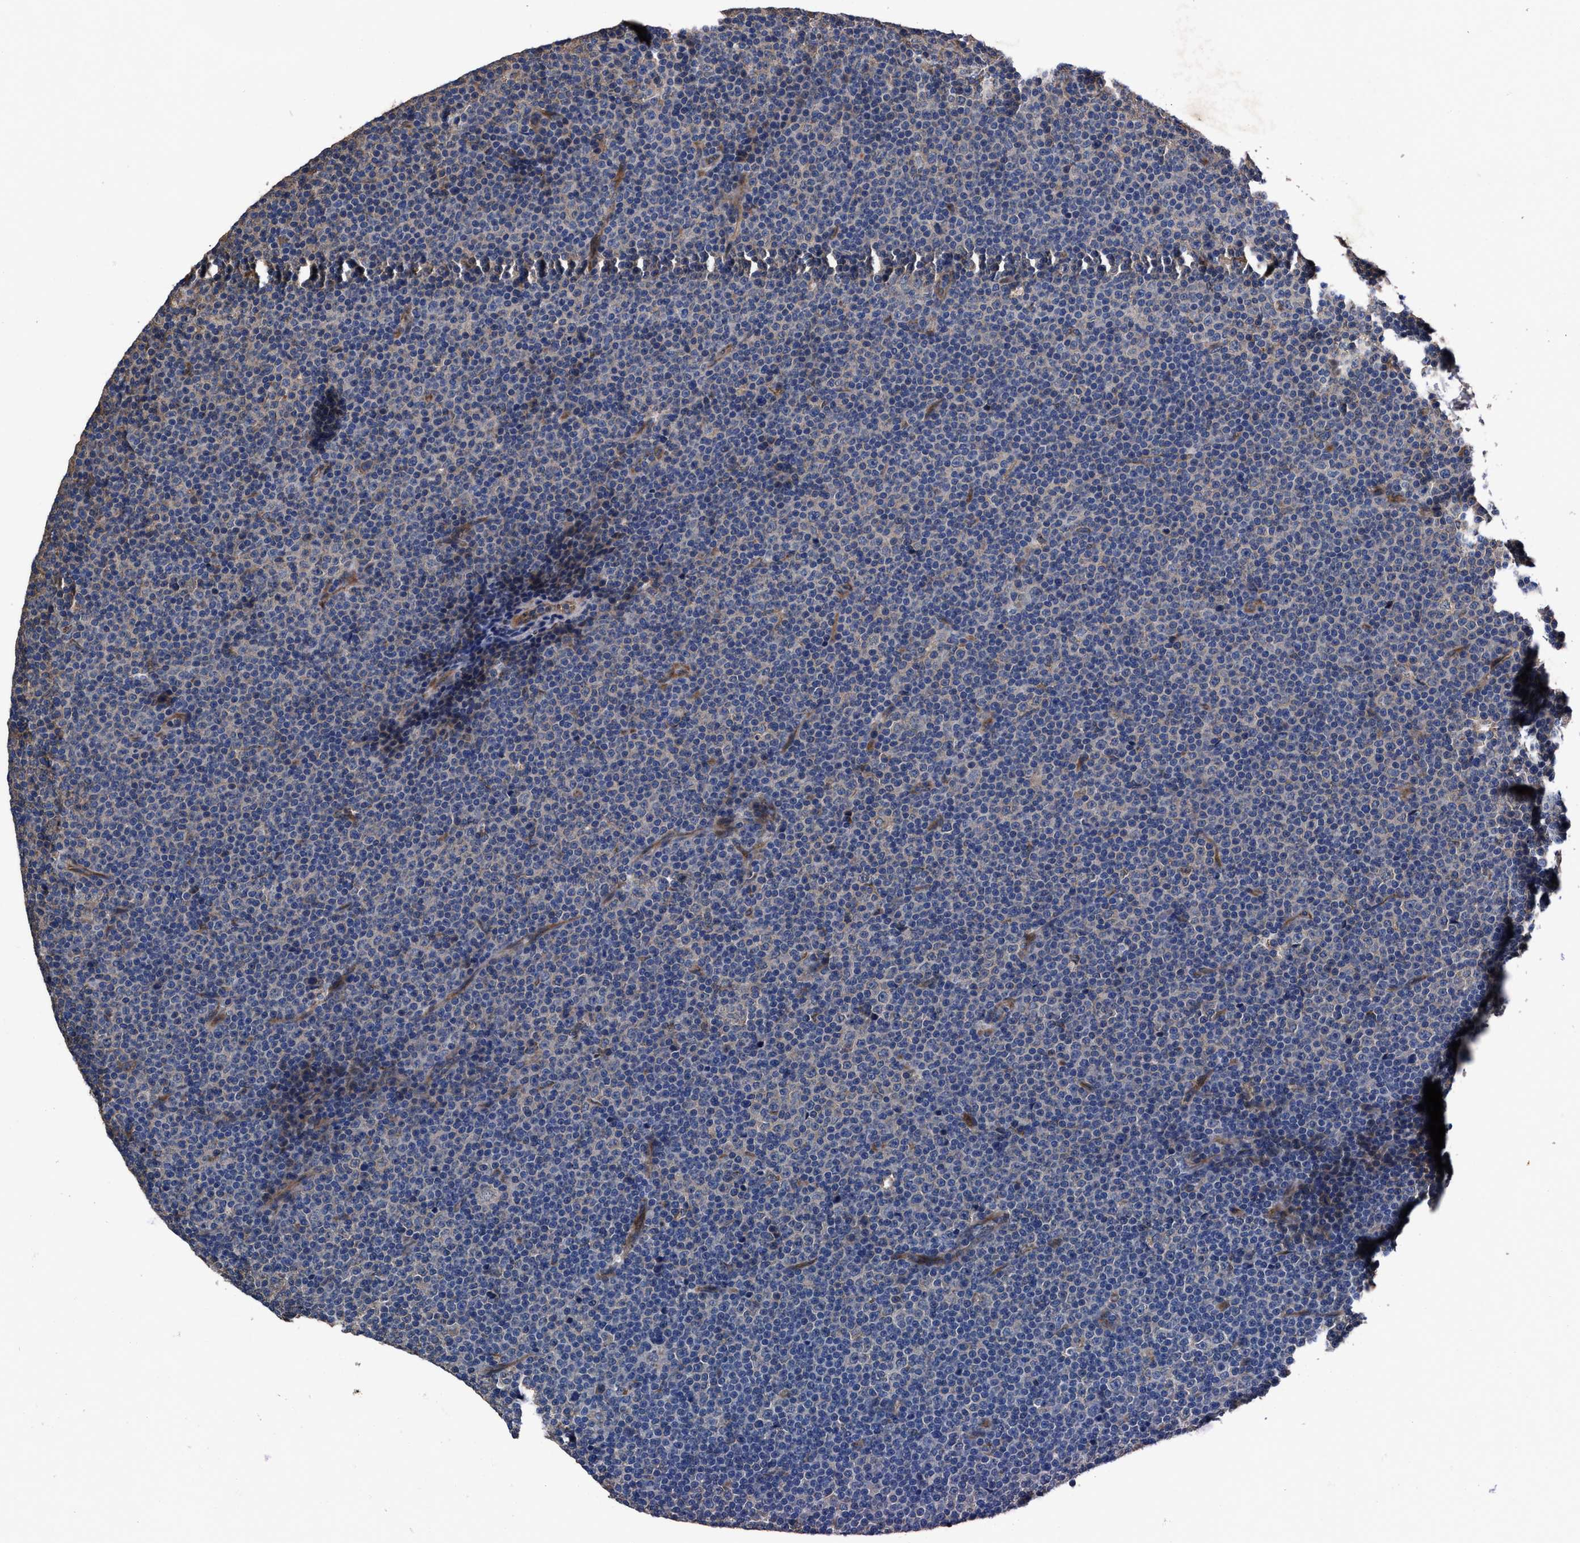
{"staining": {"intensity": "negative", "quantity": "none", "location": "none"}, "tissue": "lymphoma", "cell_type": "Tumor cells", "image_type": "cancer", "snomed": [{"axis": "morphology", "description": "Malignant lymphoma, non-Hodgkin's type, Low grade"}, {"axis": "topography", "description": "Lymph node"}], "caption": "This is a image of immunohistochemistry staining of malignant lymphoma, non-Hodgkin's type (low-grade), which shows no staining in tumor cells.", "gene": "IDNK", "patient": {"sex": "female", "age": 67}}